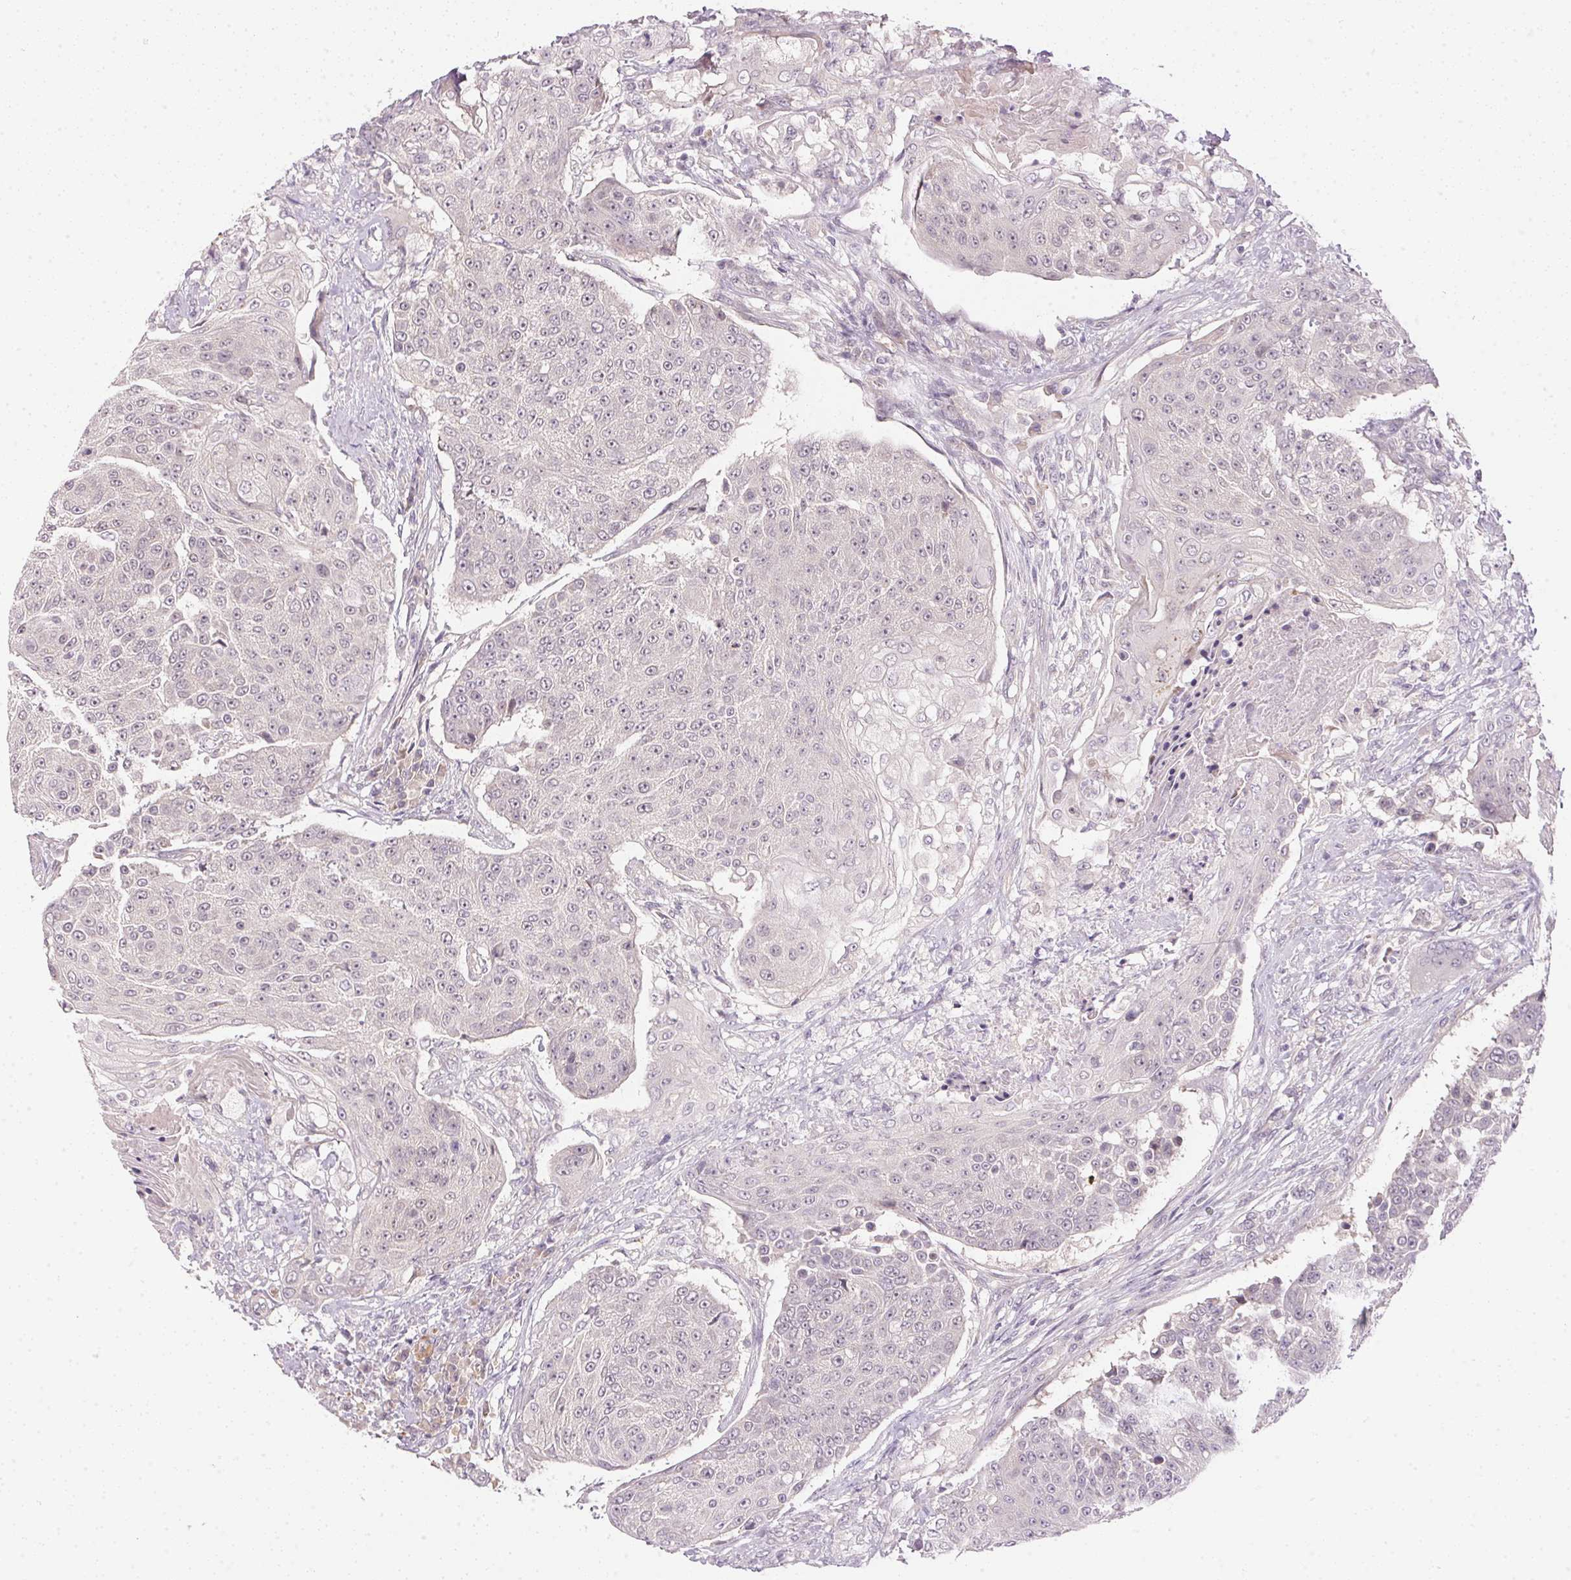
{"staining": {"intensity": "negative", "quantity": "none", "location": "none"}, "tissue": "urothelial cancer", "cell_type": "Tumor cells", "image_type": "cancer", "snomed": [{"axis": "morphology", "description": "Urothelial carcinoma, High grade"}, {"axis": "topography", "description": "Urinary bladder"}], "caption": "The histopathology image shows no staining of tumor cells in urothelial carcinoma (high-grade).", "gene": "TTC23L", "patient": {"sex": "female", "age": 63}}